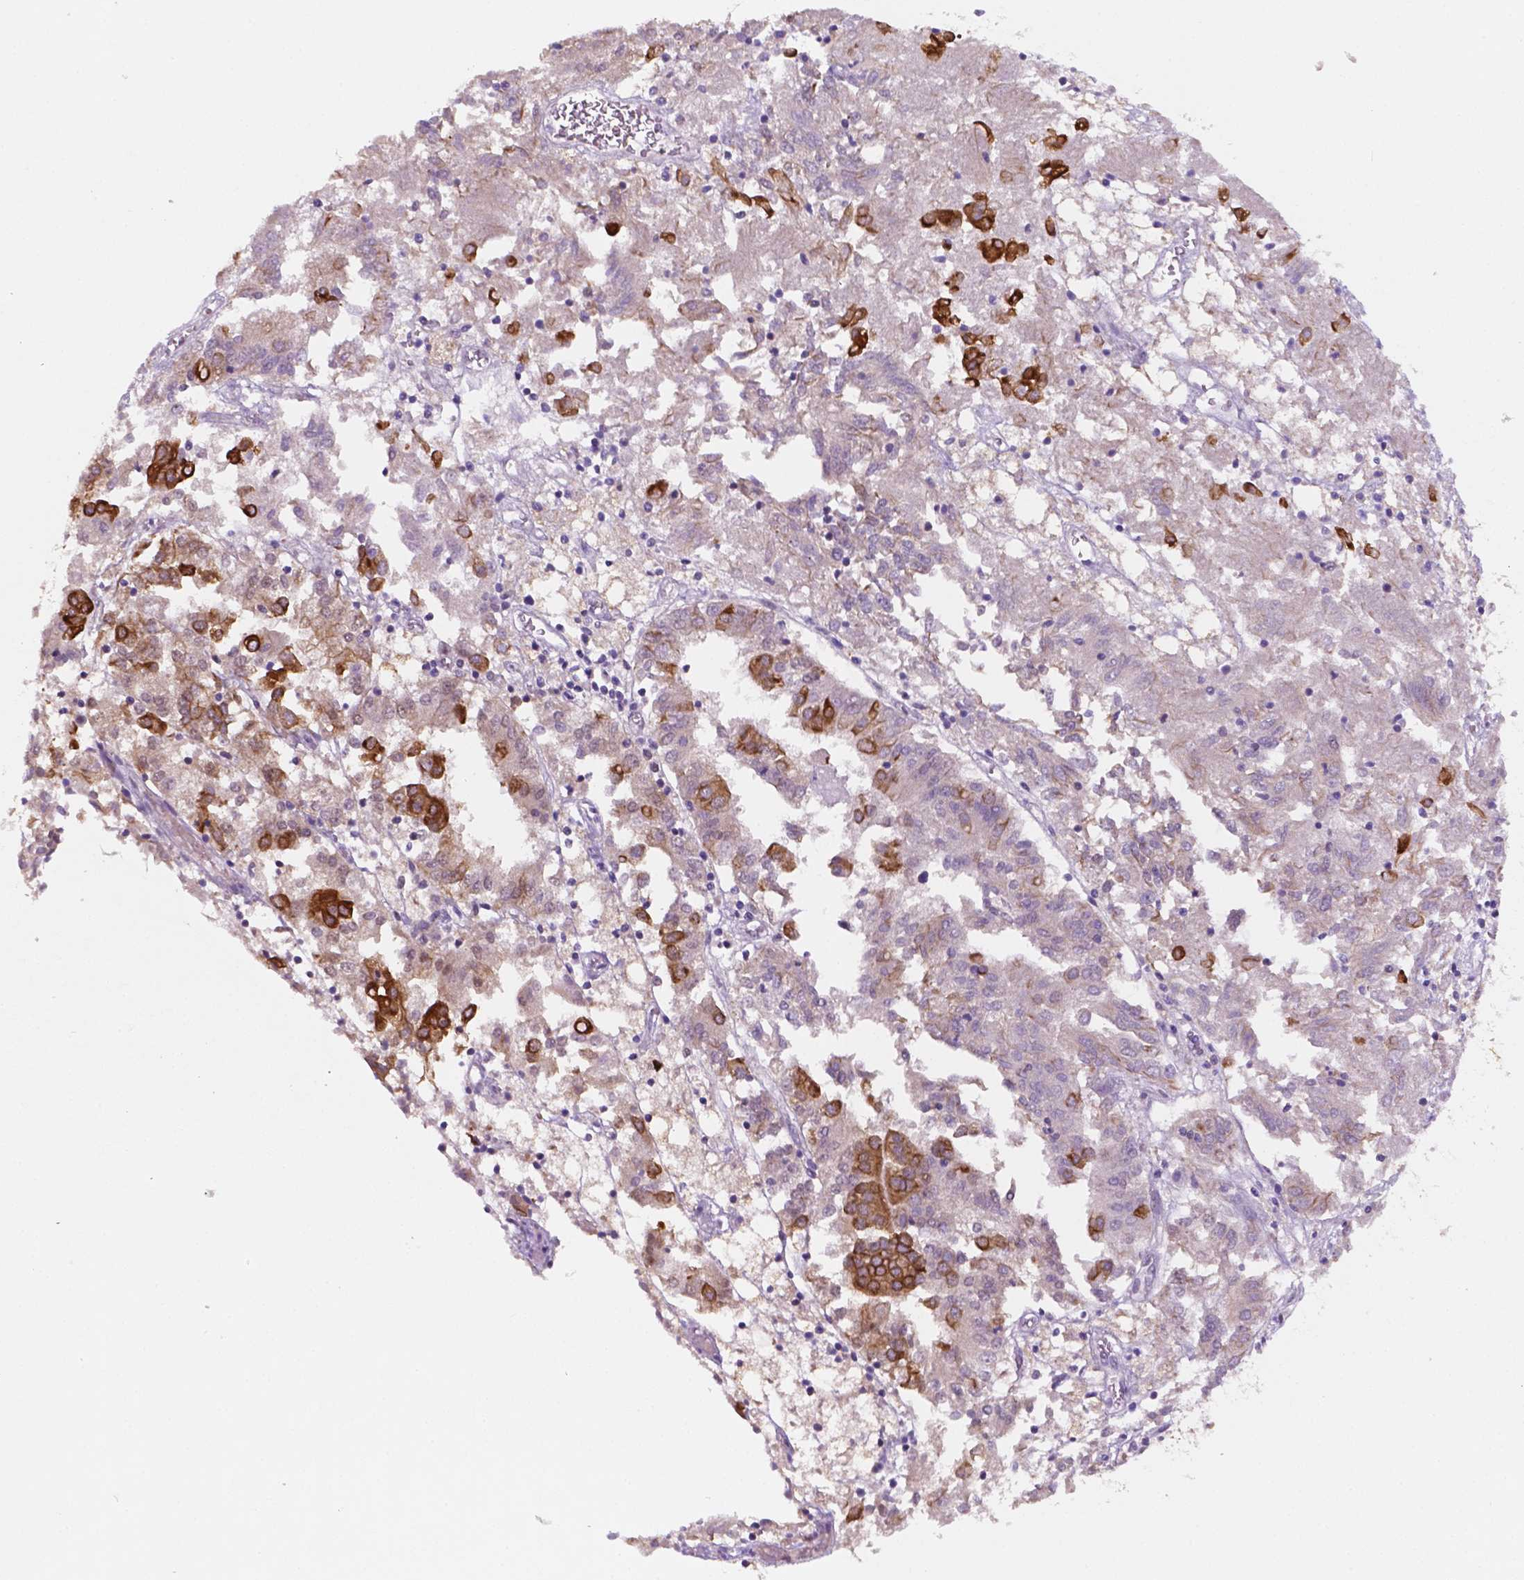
{"staining": {"intensity": "strong", "quantity": "<25%", "location": "cytoplasmic/membranous"}, "tissue": "endometrial cancer", "cell_type": "Tumor cells", "image_type": "cancer", "snomed": [{"axis": "morphology", "description": "Adenocarcinoma, NOS"}, {"axis": "topography", "description": "Endometrium"}], "caption": "This is an image of IHC staining of adenocarcinoma (endometrial), which shows strong staining in the cytoplasmic/membranous of tumor cells.", "gene": "SHLD3", "patient": {"sex": "female", "age": 54}}